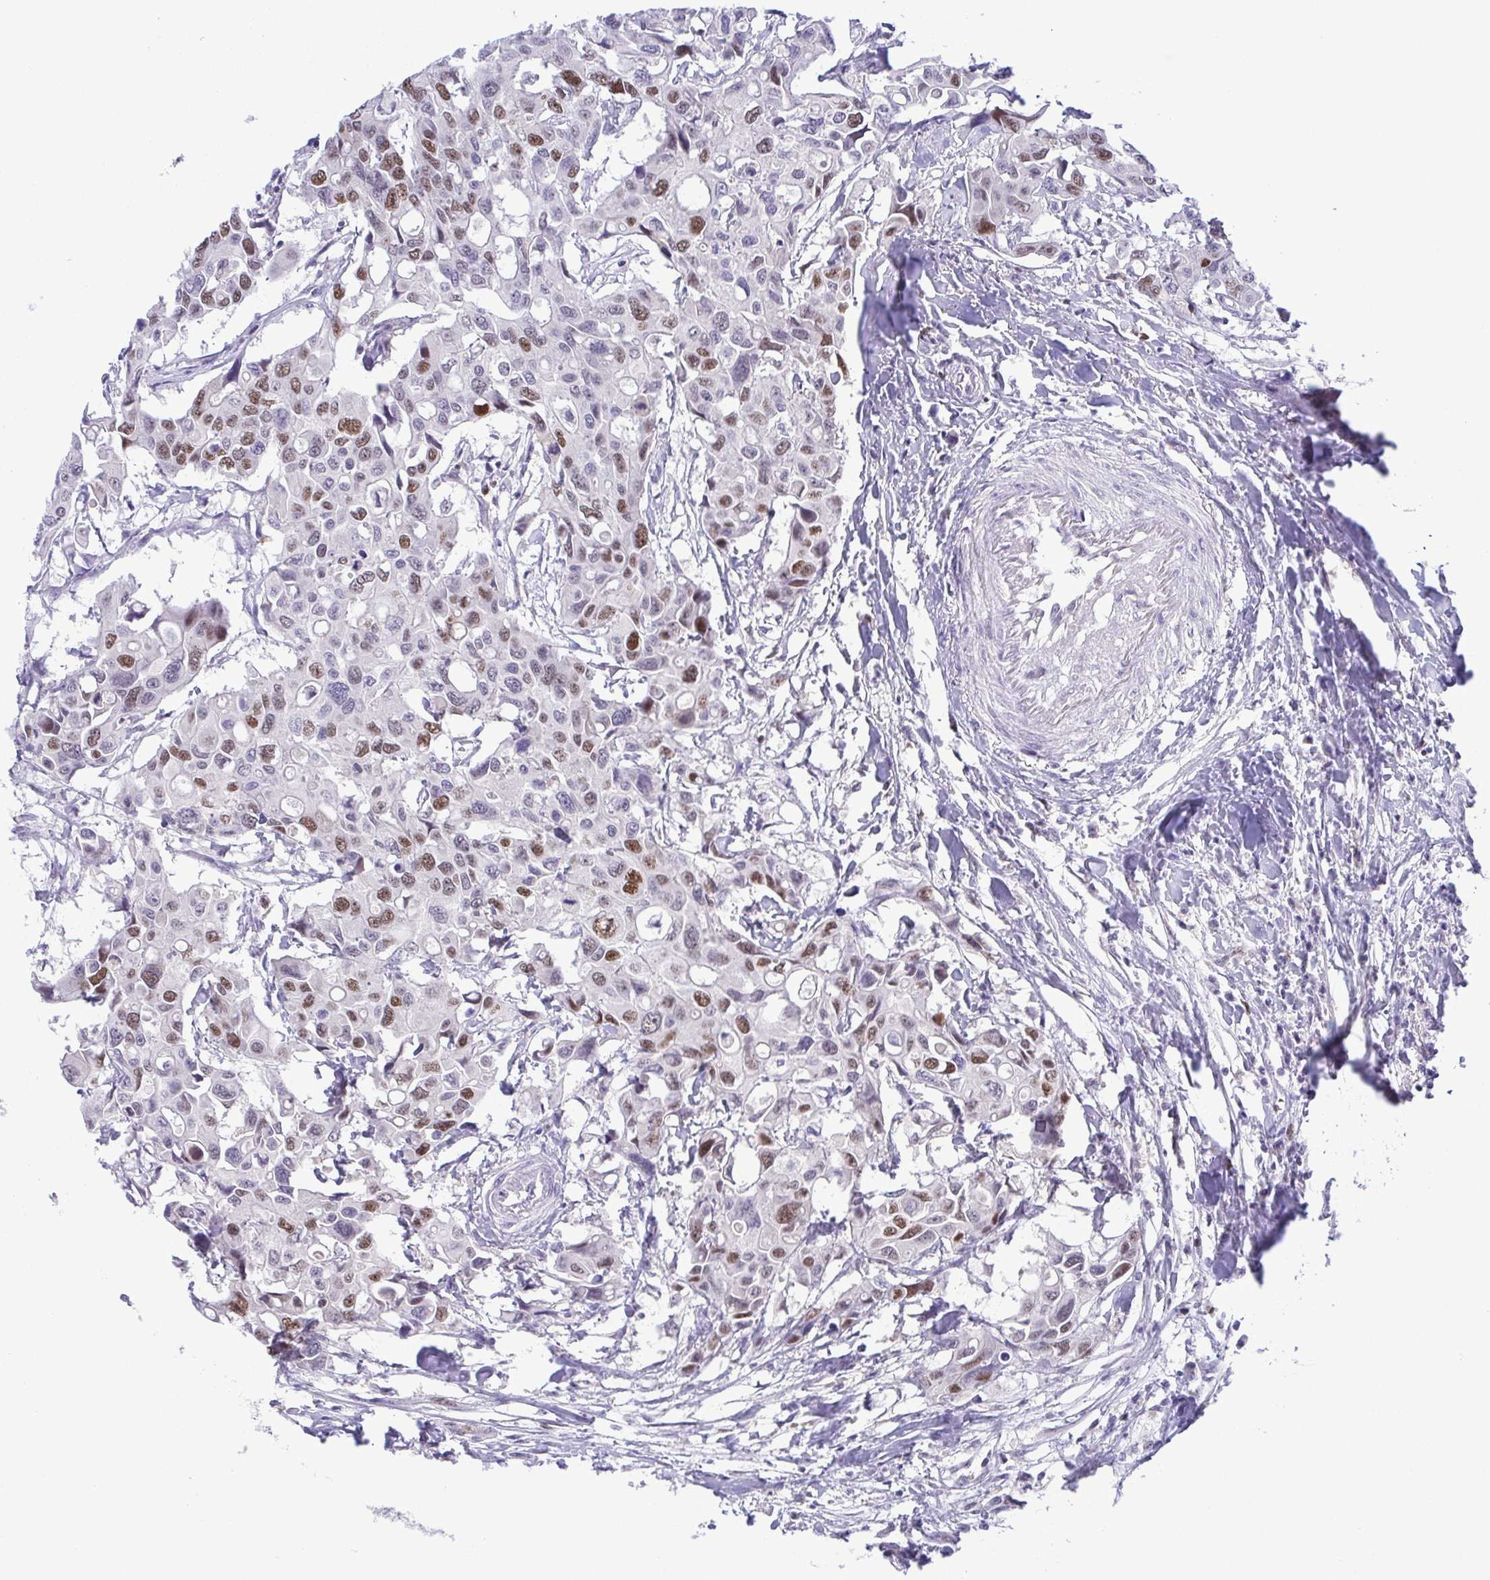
{"staining": {"intensity": "moderate", "quantity": "25%-75%", "location": "nuclear"}, "tissue": "colorectal cancer", "cell_type": "Tumor cells", "image_type": "cancer", "snomed": [{"axis": "morphology", "description": "Adenocarcinoma, NOS"}, {"axis": "topography", "description": "Colon"}], "caption": "Protein analysis of adenocarcinoma (colorectal) tissue demonstrates moderate nuclear positivity in approximately 25%-75% of tumor cells. (Brightfield microscopy of DAB IHC at high magnification).", "gene": "TIPIN", "patient": {"sex": "male", "age": 77}}